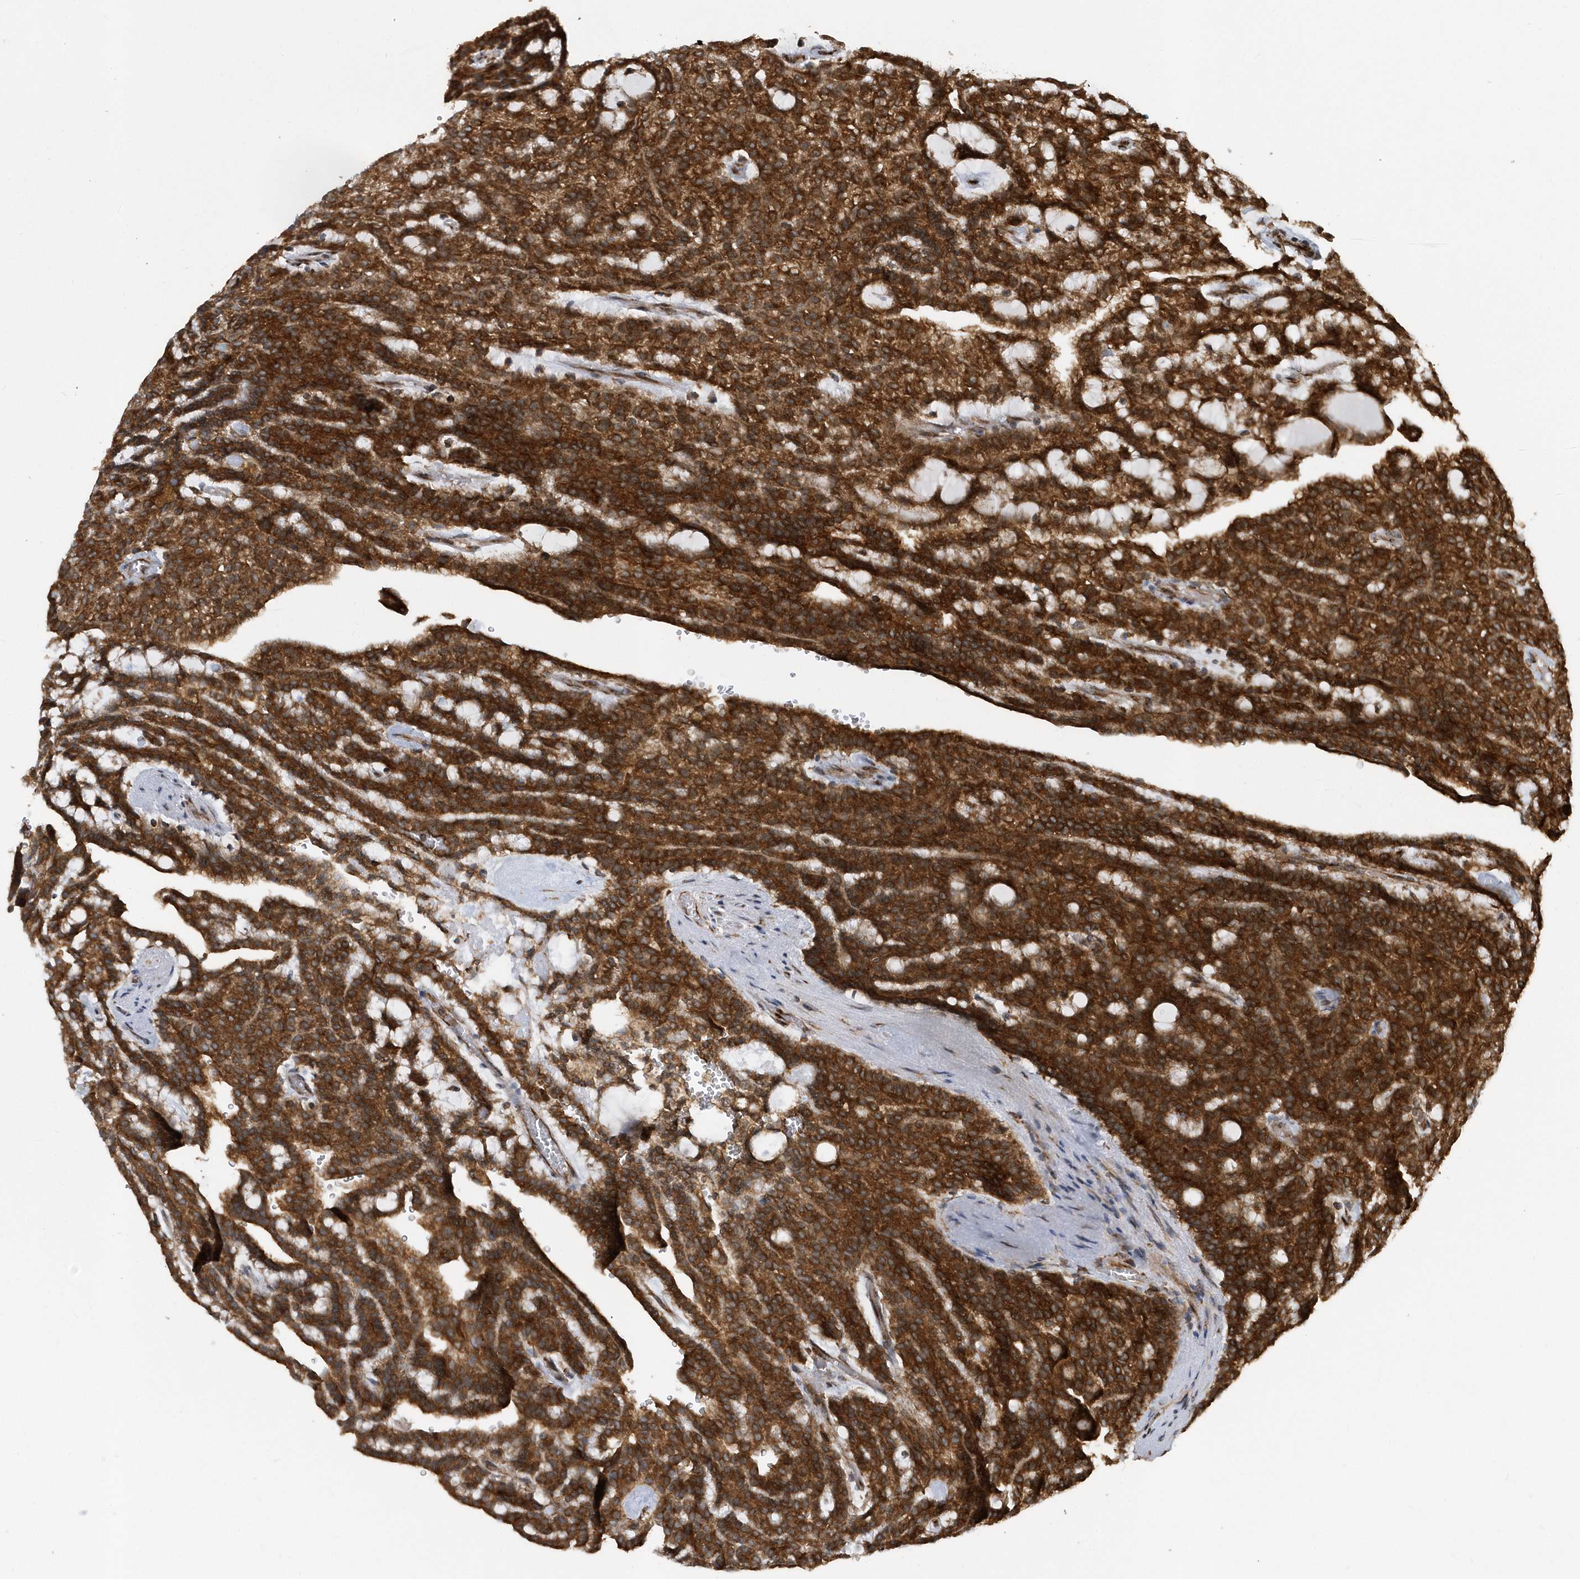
{"staining": {"intensity": "strong", "quantity": ">75%", "location": "cytoplasmic/membranous"}, "tissue": "renal cancer", "cell_type": "Tumor cells", "image_type": "cancer", "snomed": [{"axis": "morphology", "description": "Adenocarcinoma, NOS"}, {"axis": "topography", "description": "Kidney"}], "caption": "The histopathology image displays immunohistochemical staining of renal cancer. There is strong cytoplasmic/membranous positivity is appreciated in approximately >75% of tumor cells. Using DAB (3,3'-diaminobenzidine) (brown) and hematoxylin (blue) stains, captured at high magnification using brightfield microscopy.", "gene": "PHF1", "patient": {"sex": "male", "age": 63}}